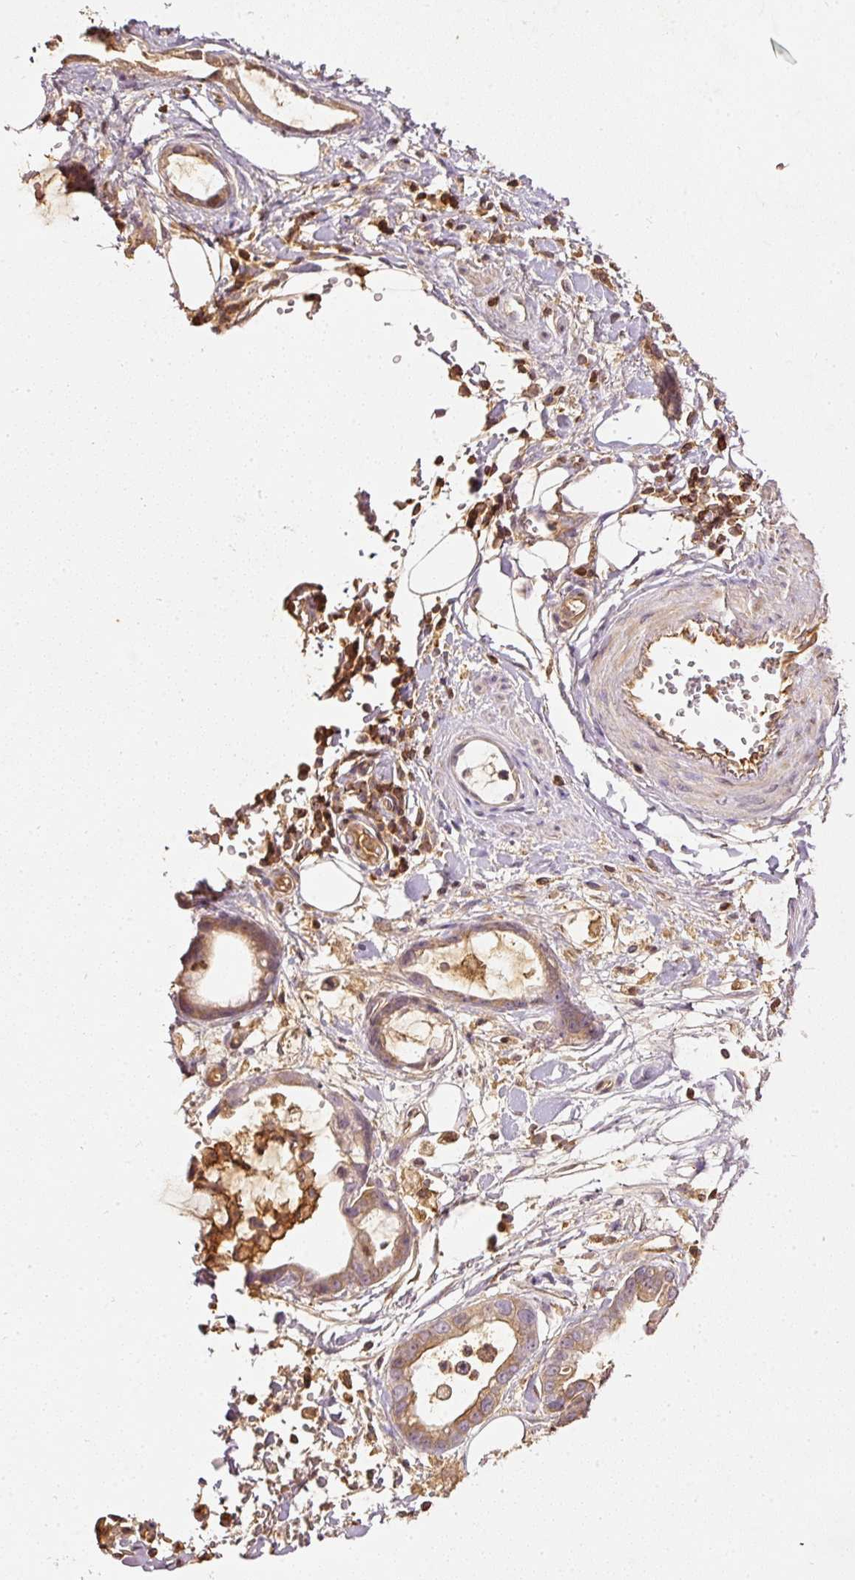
{"staining": {"intensity": "moderate", "quantity": "25%-75%", "location": "cytoplasmic/membranous"}, "tissue": "stomach cancer", "cell_type": "Tumor cells", "image_type": "cancer", "snomed": [{"axis": "morphology", "description": "Adenocarcinoma, NOS"}, {"axis": "topography", "description": "Stomach"}], "caption": "Brown immunohistochemical staining in stomach adenocarcinoma displays moderate cytoplasmic/membranous expression in about 25%-75% of tumor cells.", "gene": "EVL", "patient": {"sex": "male", "age": 55}}